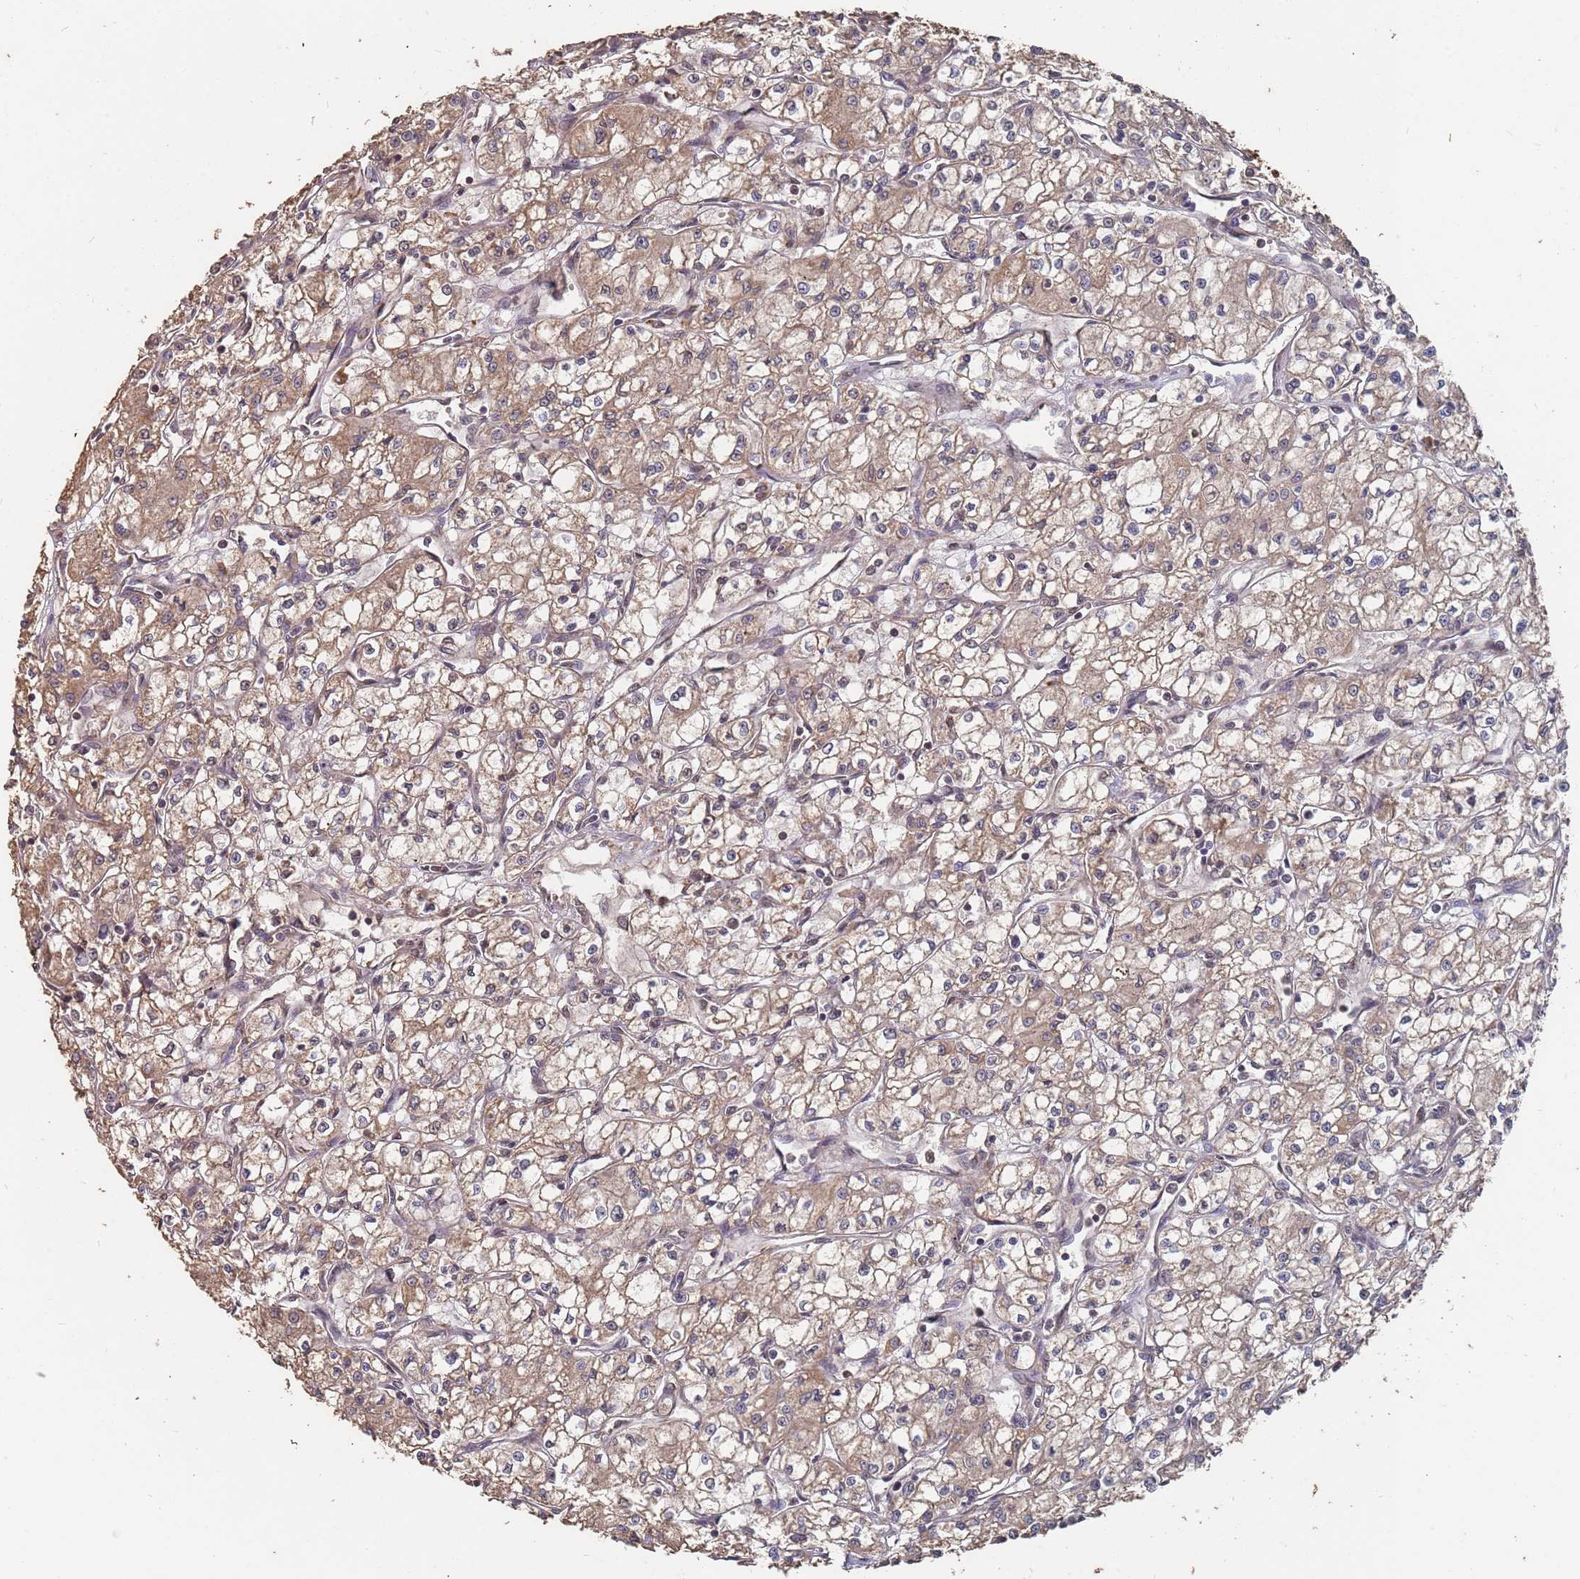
{"staining": {"intensity": "weak", "quantity": ">75%", "location": "cytoplasmic/membranous"}, "tissue": "renal cancer", "cell_type": "Tumor cells", "image_type": "cancer", "snomed": [{"axis": "morphology", "description": "Adenocarcinoma, NOS"}, {"axis": "topography", "description": "Kidney"}], "caption": "IHC (DAB) staining of human renal cancer displays weak cytoplasmic/membranous protein expression in about >75% of tumor cells.", "gene": "PRORP", "patient": {"sex": "male", "age": 59}}